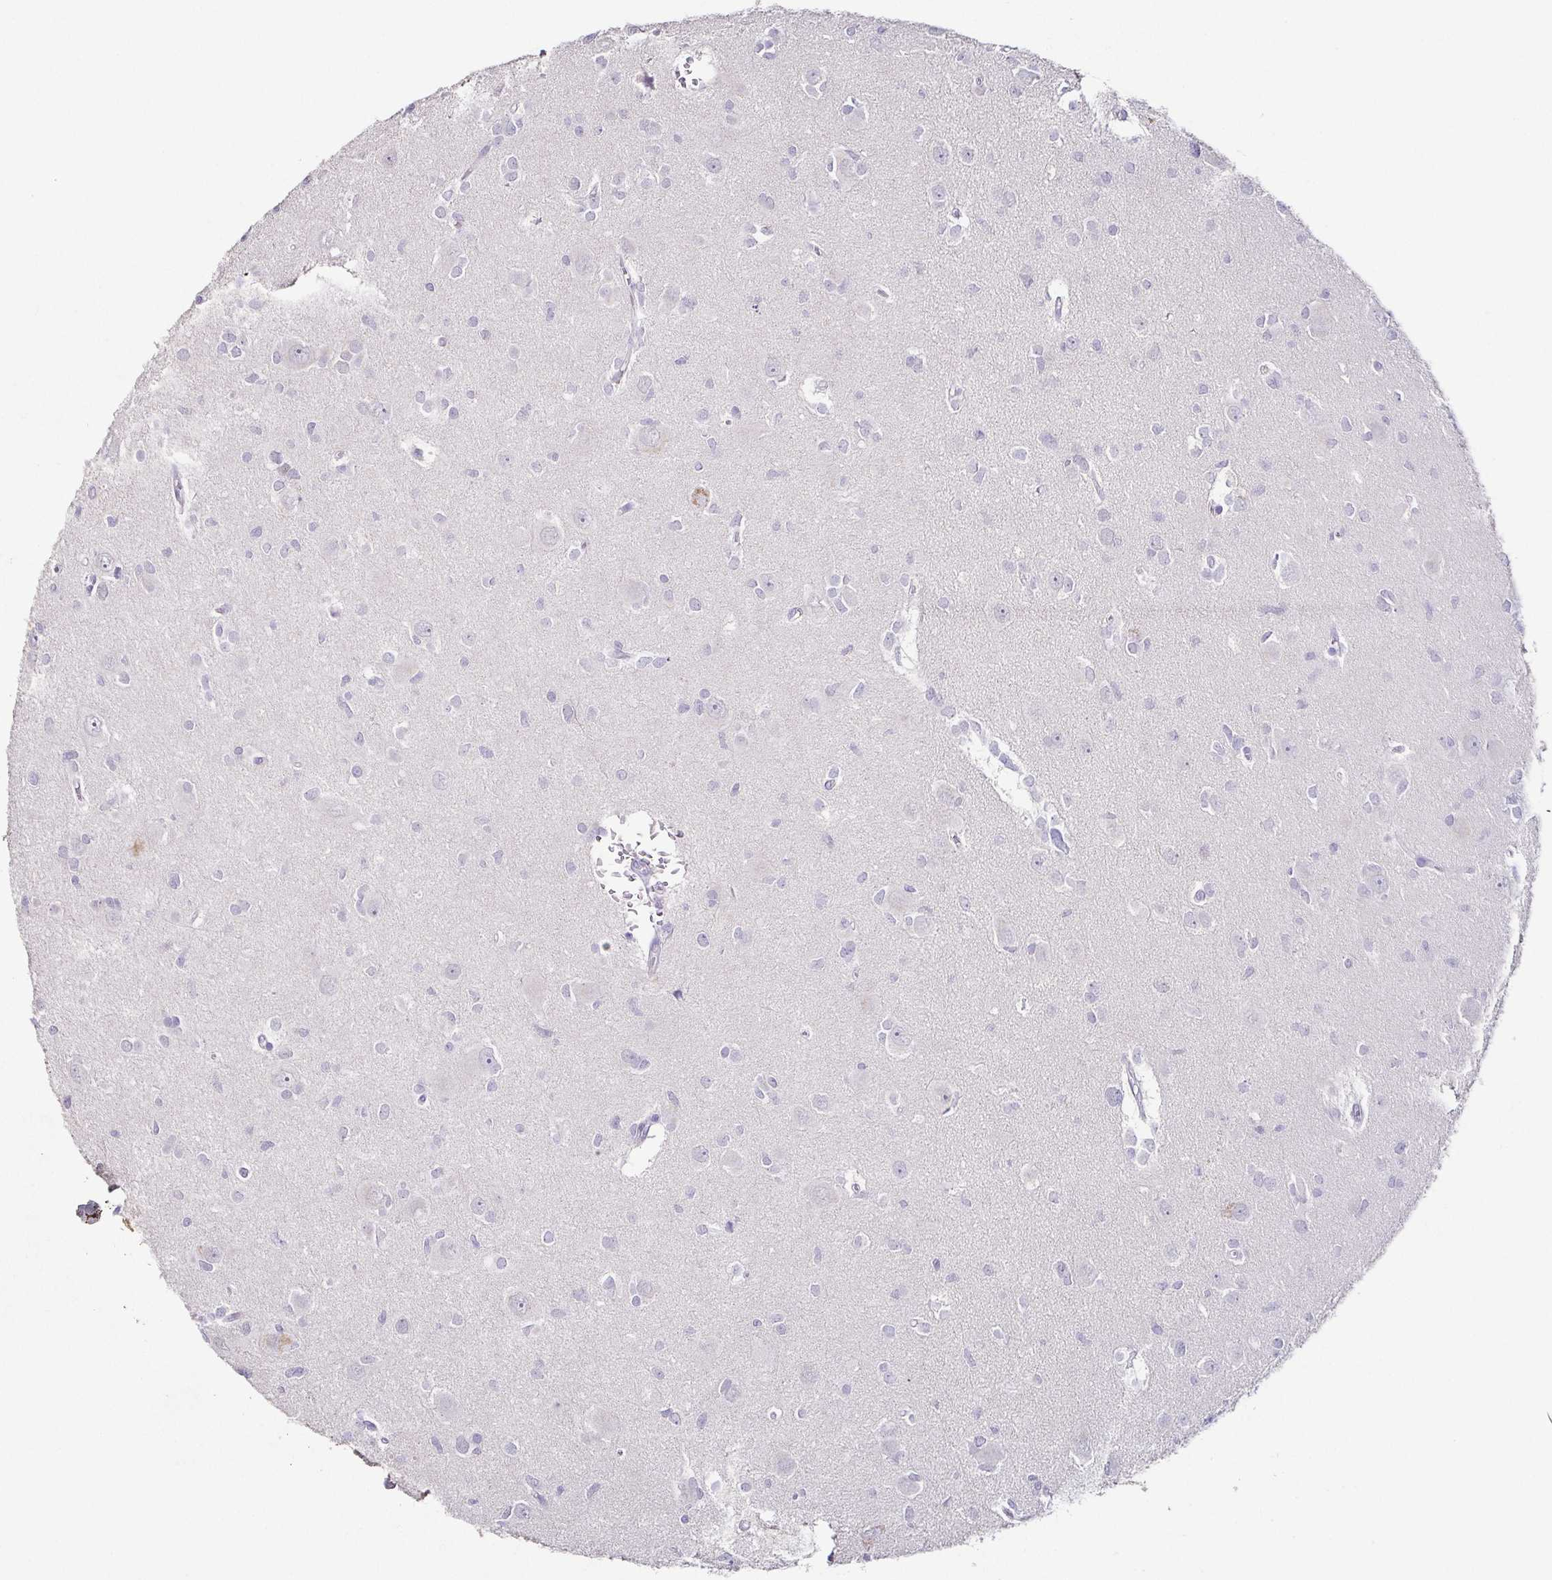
{"staining": {"intensity": "negative", "quantity": "none", "location": "none"}, "tissue": "glioma", "cell_type": "Tumor cells", "image_type": "cancer", "snomed": [{"axis": "morphology", "description": "Glioma, malignant, High grade"}, {"axis": "topography", "description": "Brain"}], "caption": "This is an immunohistochemistry micrograph of human high-grade glioma (malignant). There is no expression in tumor cells.", "gene": "TP73", "patient": {"sex": "male", "age": 23}}